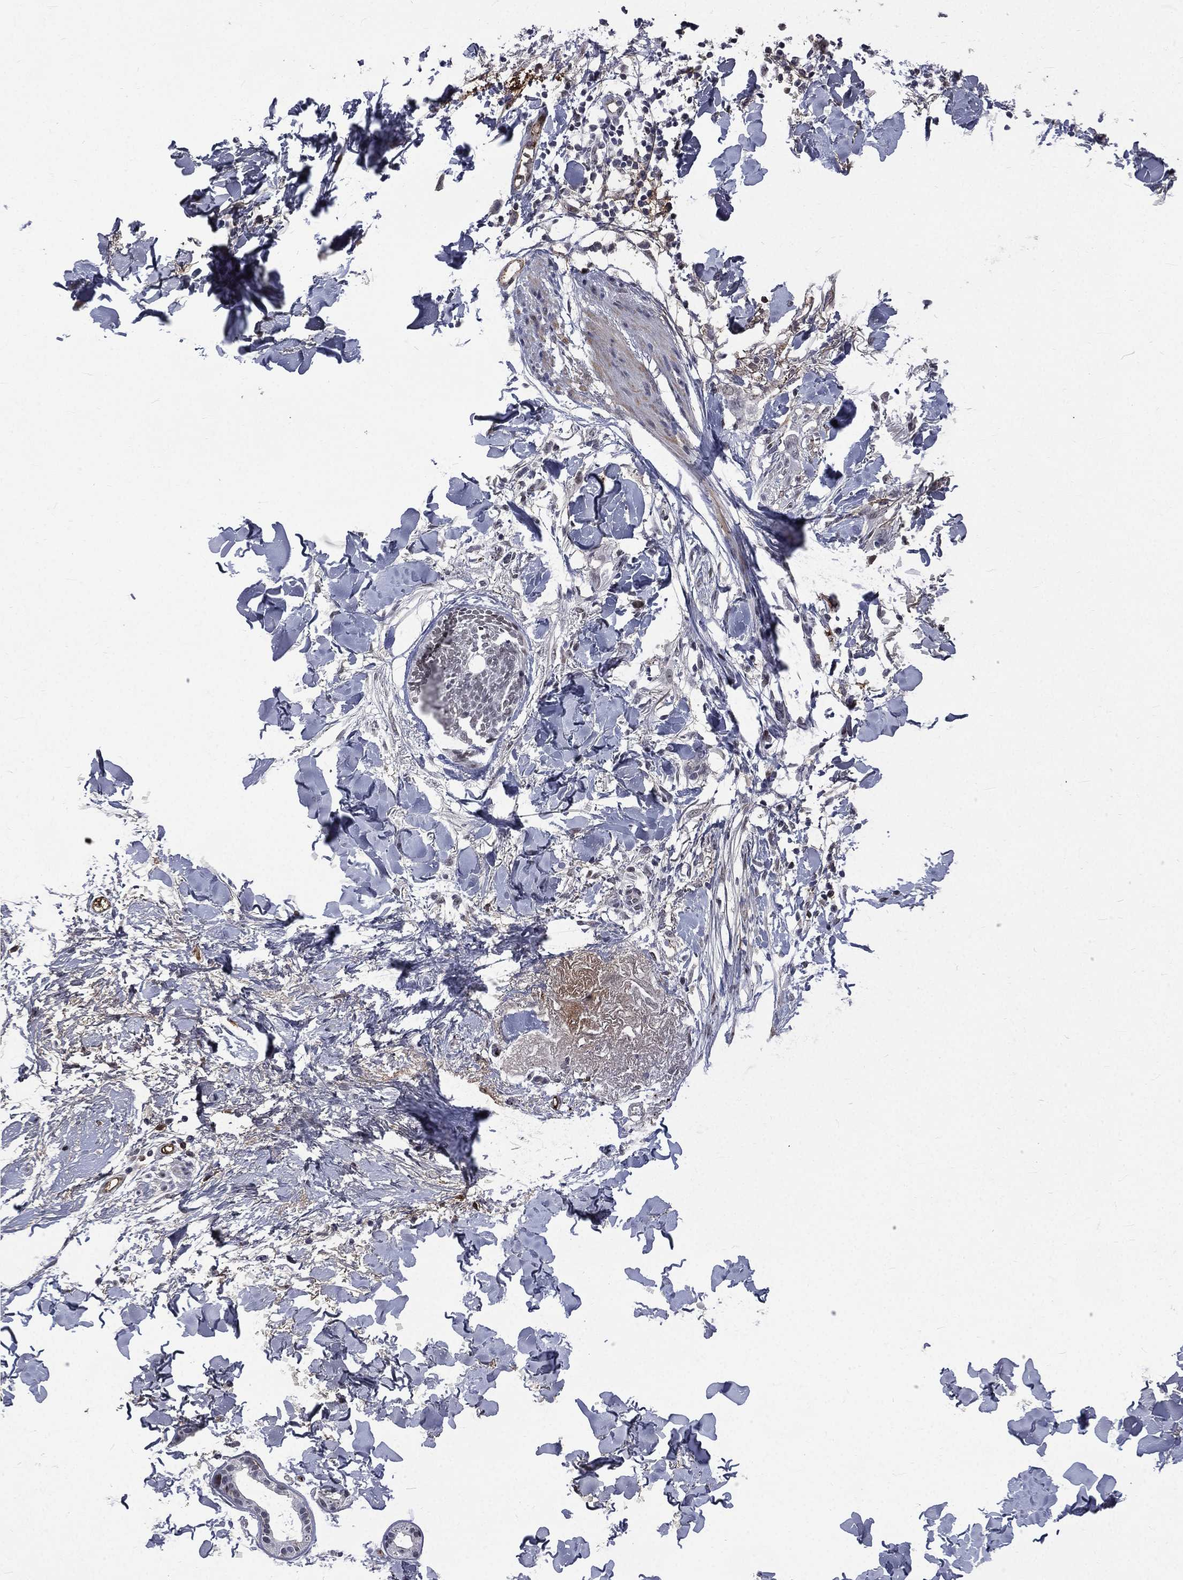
{"staining": {"intensity": "negative", "quantity": "none", "location": "none"}, "tissue": "skin cancer", "cell_type": "Tumor cells", "image_type": "cancer", "snomed": [{"axis": "morphology", "description": "Normal tissue, NOS"}, {"axis": "morphology", "description": "Basal cell carcinoma"}, {"axis": "topography", "description": "Skin"}], "caption": "A photomicrograph of skin cancer stained for a protein exhibits no brown staining in tumor cells. The staining is performed using DAB brown chromogen with nuclei counter-stained in using hematoxylin.", "gene": "FGG", "patient": {"sex": "male", "age": 84}}